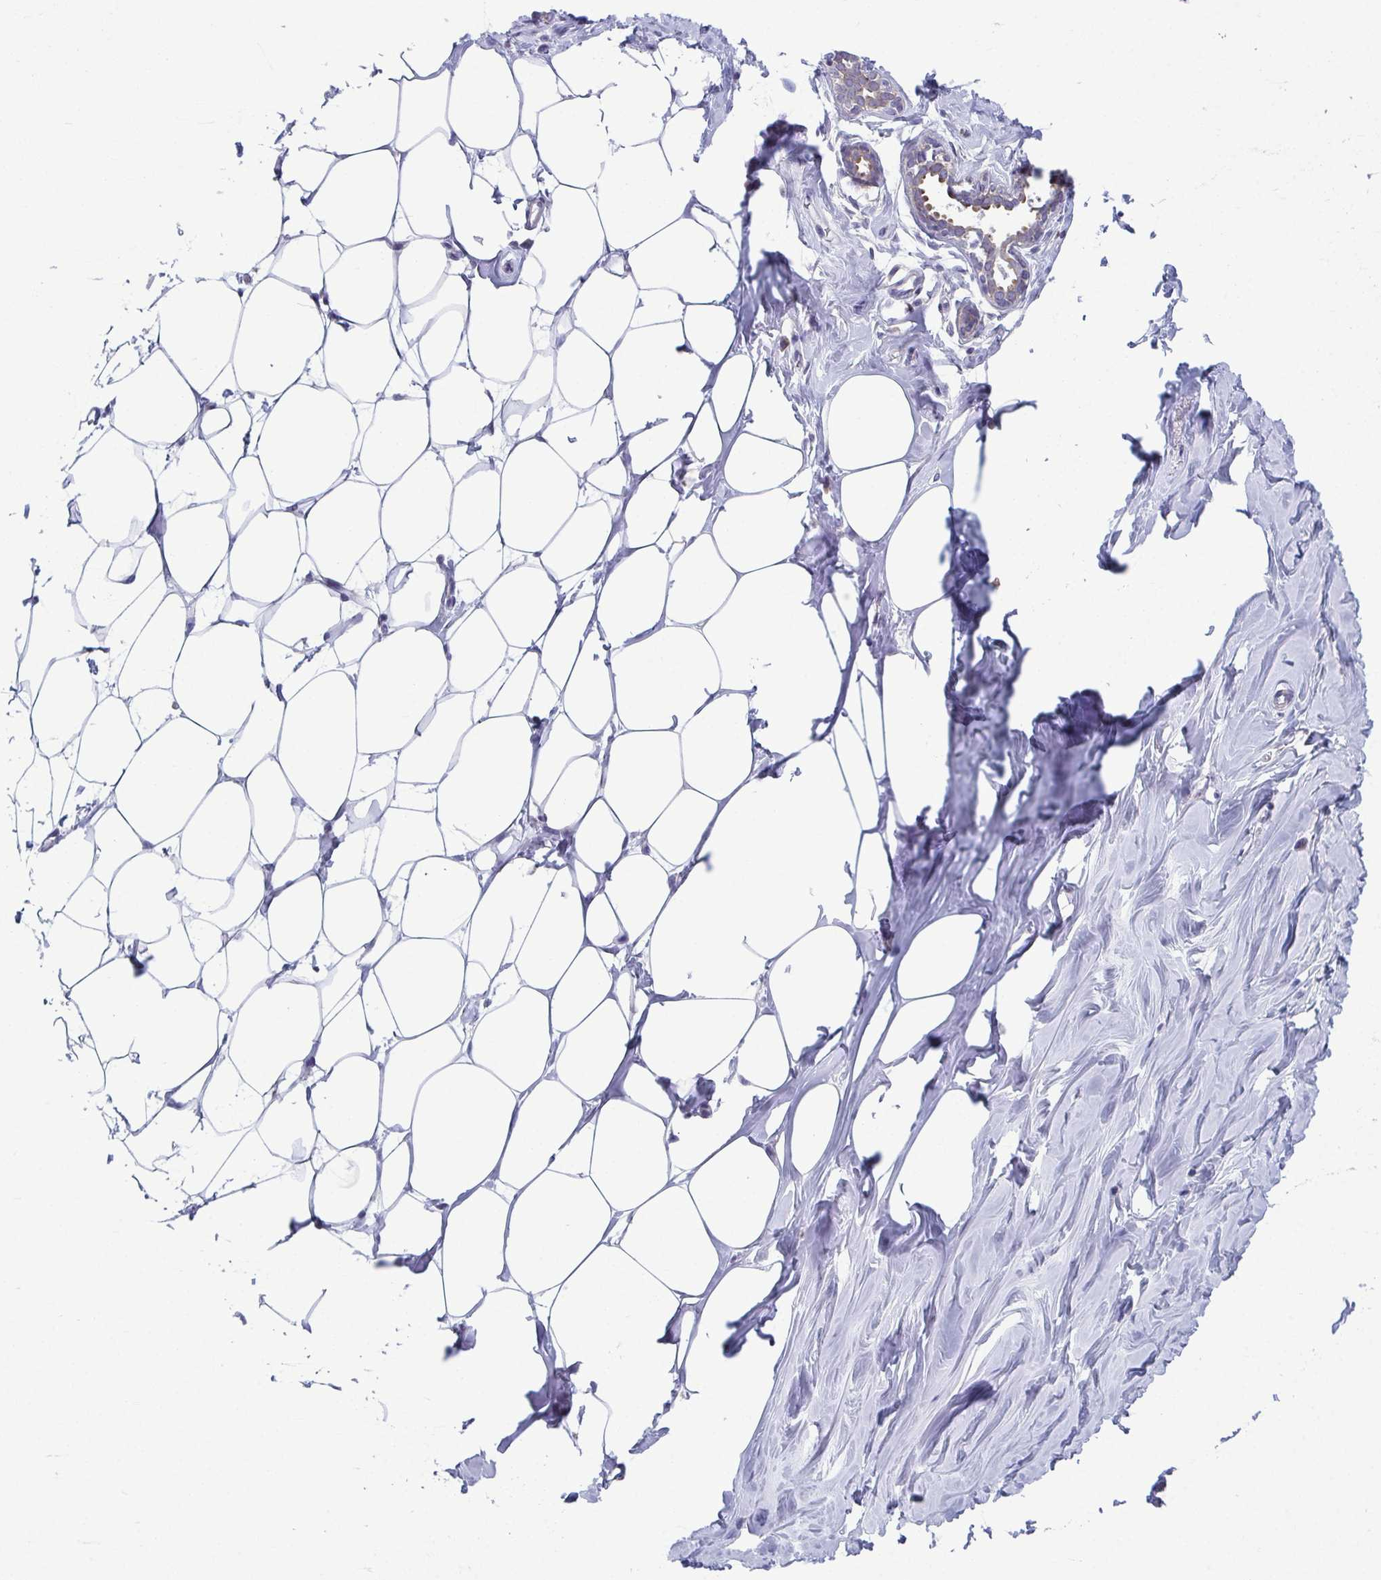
{"staining": {"intensity": "negative", "quantity": "none", "location": "none"}, "tissue": "breast", "cell_type": "Adipocytes", "image_type": "normal", "snomed": [{"axis": "morphology", "description": "Normal tissue, NOS"}, {"axis": "topography", "description": "Breast"}], "caption": "Immunohistochemistry photomicrograph of benign human breast stained for a protein (brown), which exhibits no expression in adipocytes. (Immunohistochemistry, brightfield microscopy, high magnification).", "gene": "TMEM108", "patient": {"sex": "female", "age": 27}}